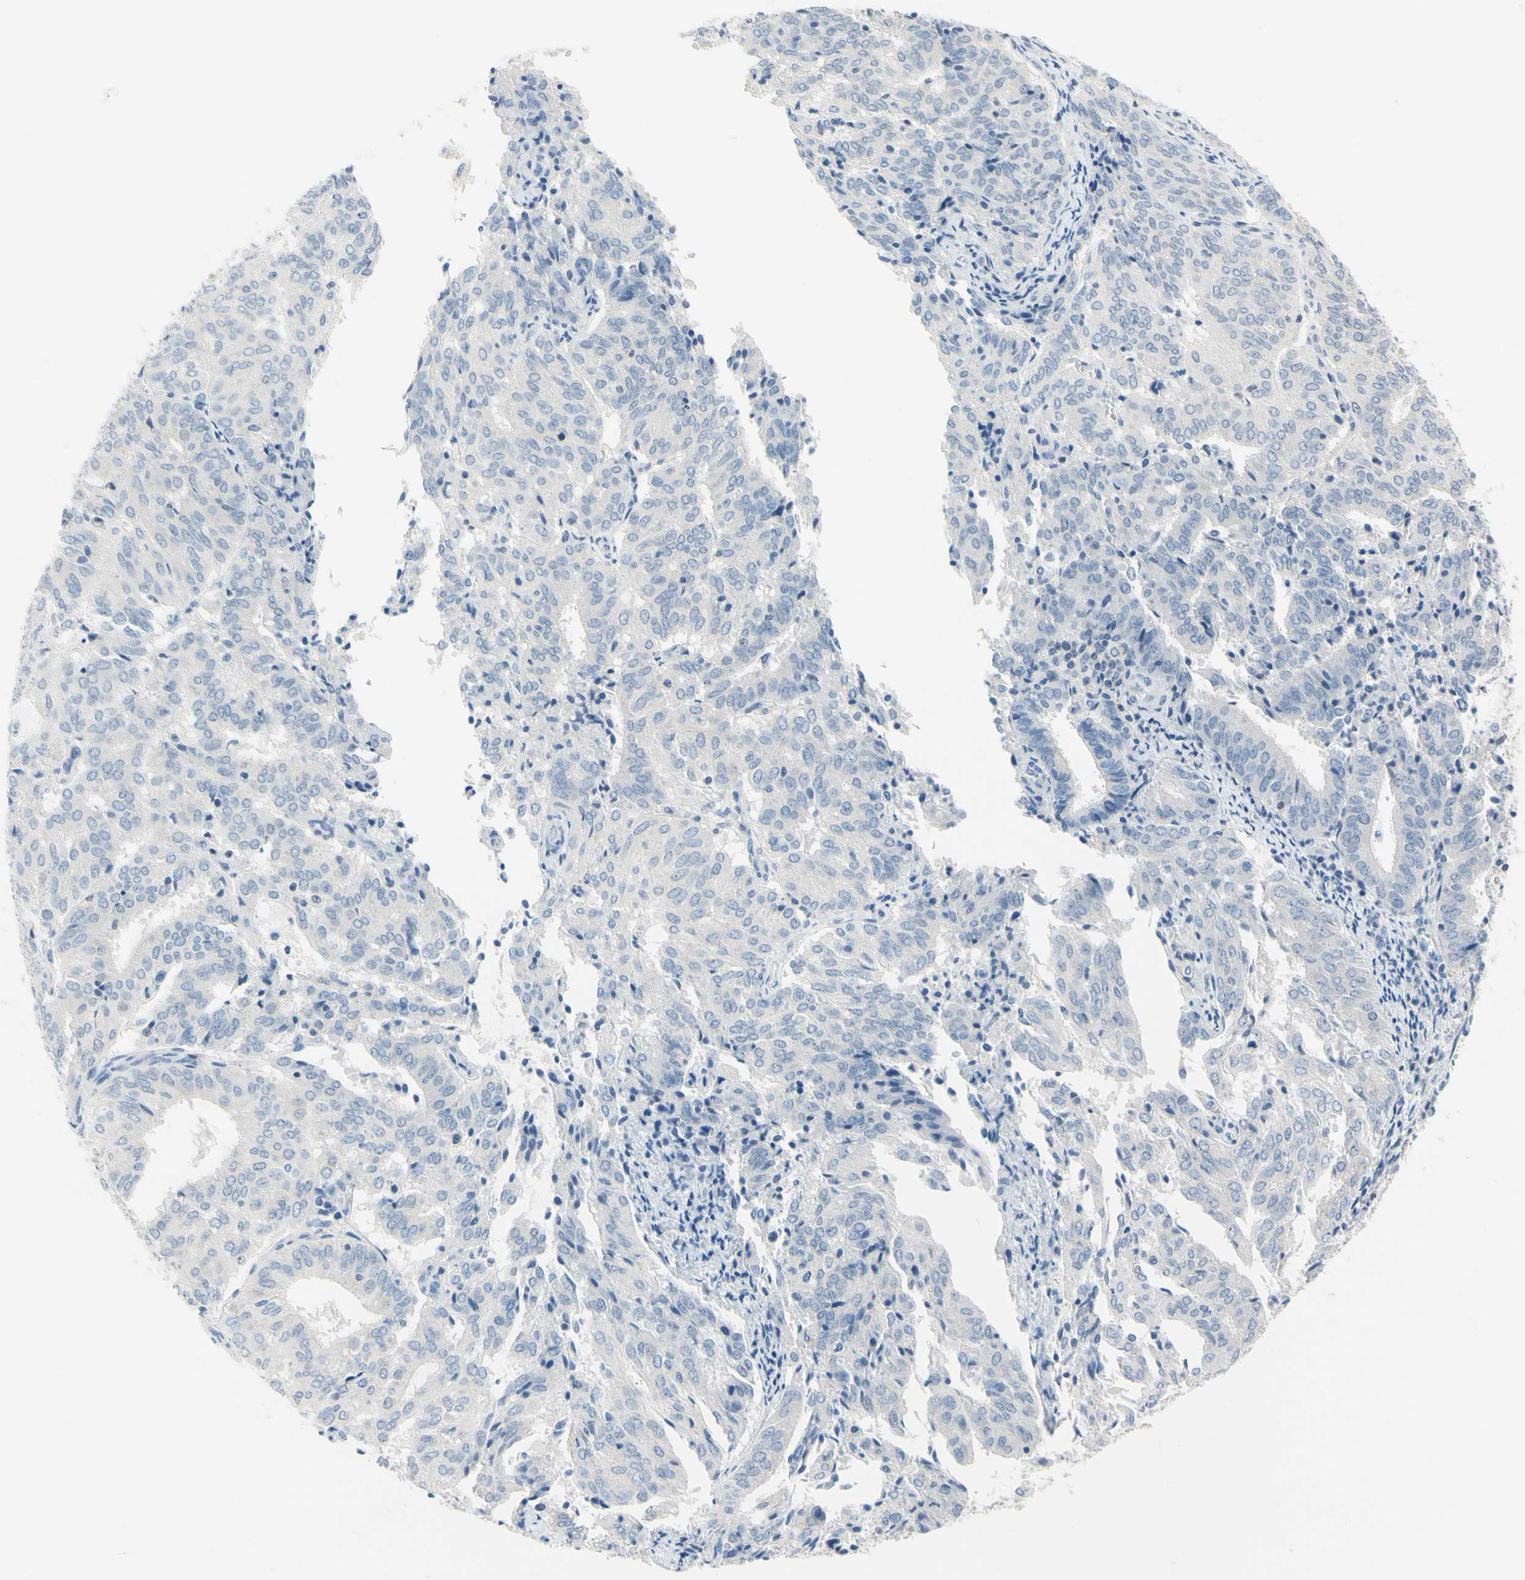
{"staining": {"intensity": "negative", "quantity": "none", "location": "none"}, "tissue": "endometrial cancer", "cell_type": "Tumor cells", "image_type": "cancer", "snomed": [{"axis": "morphology", "description": "Adenocarcinoma, NOS"}, {"axis": "topography", "description": "Uterus"}], "caption": "This micrograph is of endometrial cancer stained with immunohistochemistry to label a protein in brown with the nuclei are counter-stained blue. There is no expression in tumor cells. (Immunohistochemistry, brightfield microscopy, high magnification).", "gene": "NFATC2", "patient": {"sex": "female", "age": 60}}